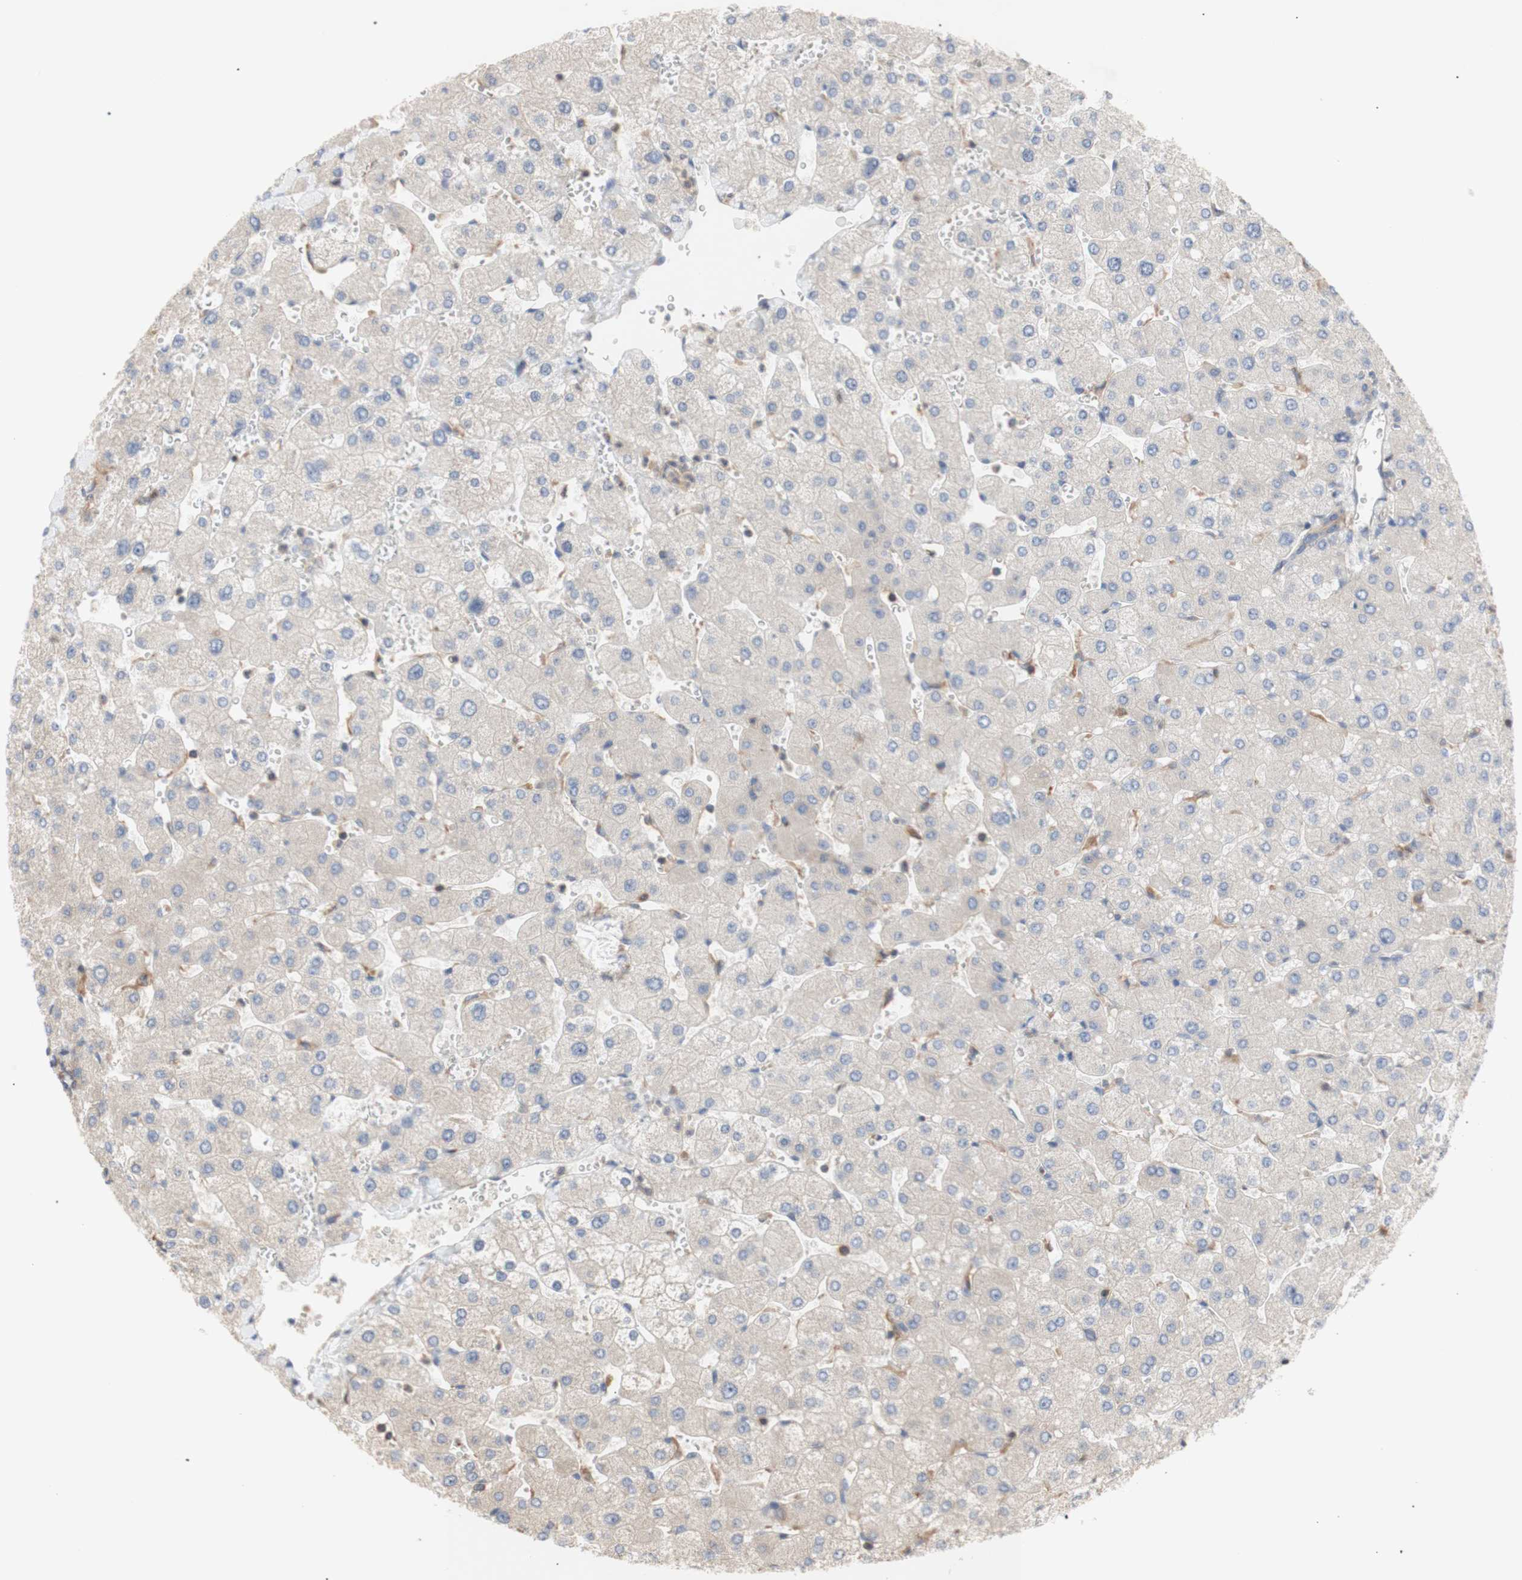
{"staining": {"intensity": "negative", "quantity": "none", "location": "none"}, "tissue": "liver", "cell_type": "Cholangiocytes", "image_type": "normal", "snomed": [{"axis": "morphology", "description": "Normal tissue, NOS"}, {"axis": "topography", "description": "Liver"}], "caption": "An image of liver stained for a protein displays no brown staining in cholangiocytes. (DAB (3,3'-diaminobenzidine) immunohistochemistry with hematoxylin counter stain).", "gene": "IKBKG", "patient": {"sex": "male", "age": 55}}